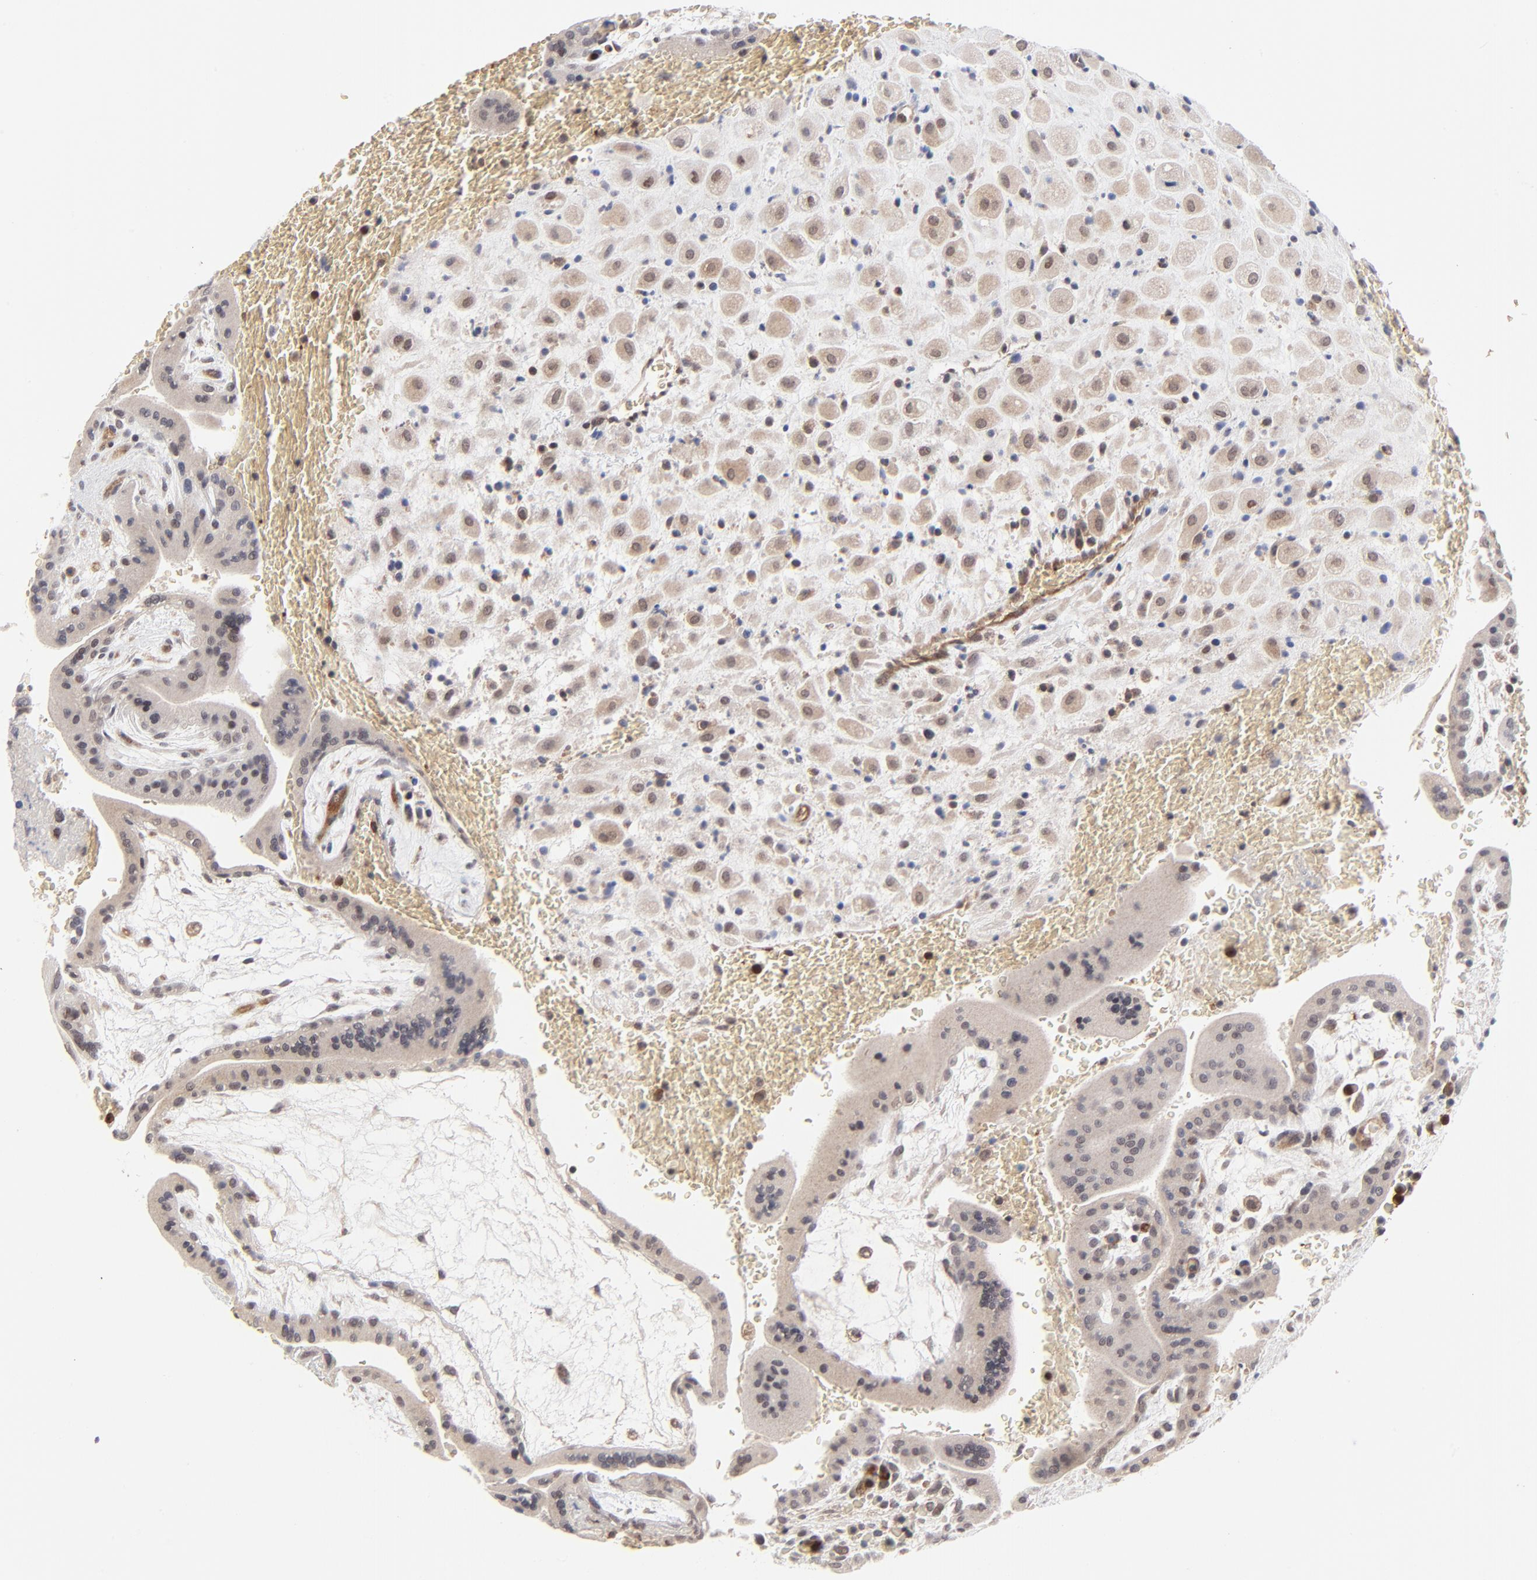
{"staining": {"intensity": "weak", "quantity": ">75%", "location": "cytoplasmic/membranous"}, "tissue": "placenta", "cell_type": "Decidual cells", "image_type": "normal", "snomed": [{"axis": "morphology", "description": "Normal tissue, NOS"}, {"axis": "topography", "description": "Placenta"}], "caption": "Weak cytoplasmic/membranous expression for a protein is seen in about >75% of decidual cells of unremarkable placenta using IHC.", "gene": "CASP10", "patient": {"sex": "female", "age": 35}}